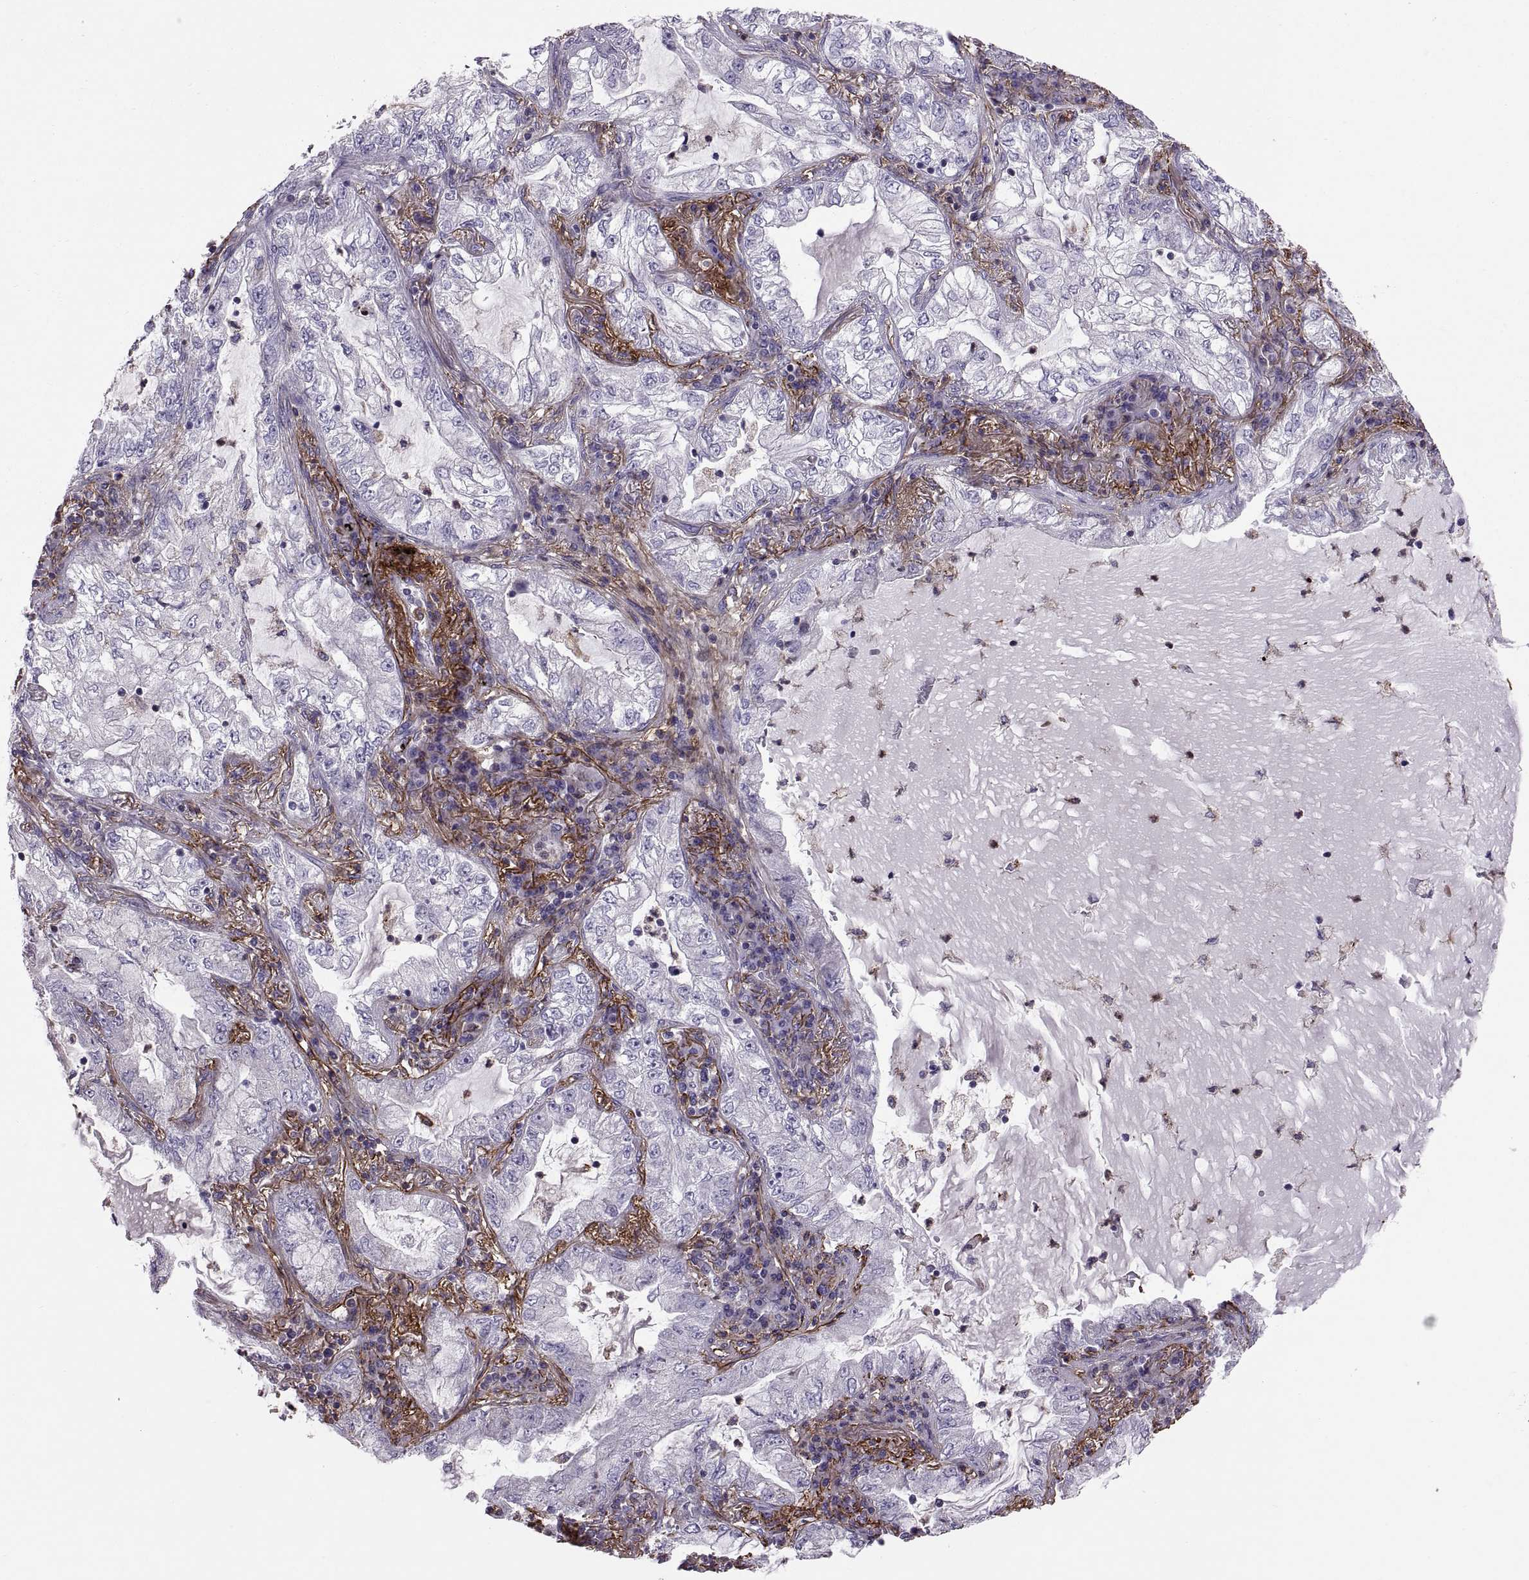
{"staining": {"intensity": "negative", "quantity": "none", "location": "none"}, "tissue": "lung cancer", "cell_type": "Tumor cells", "image_type": "cancer", "snomed": [{"axis": "morphology", "description": "Adenocarcinoma, NOS"}, {"axis": "topography", "description": "Lung"}], "caption": "Tumor cells show no significant staining in lung adenocarcinoma.", "gene": "EMILIN2", "patient": {"sex": "female", "age": 73}}